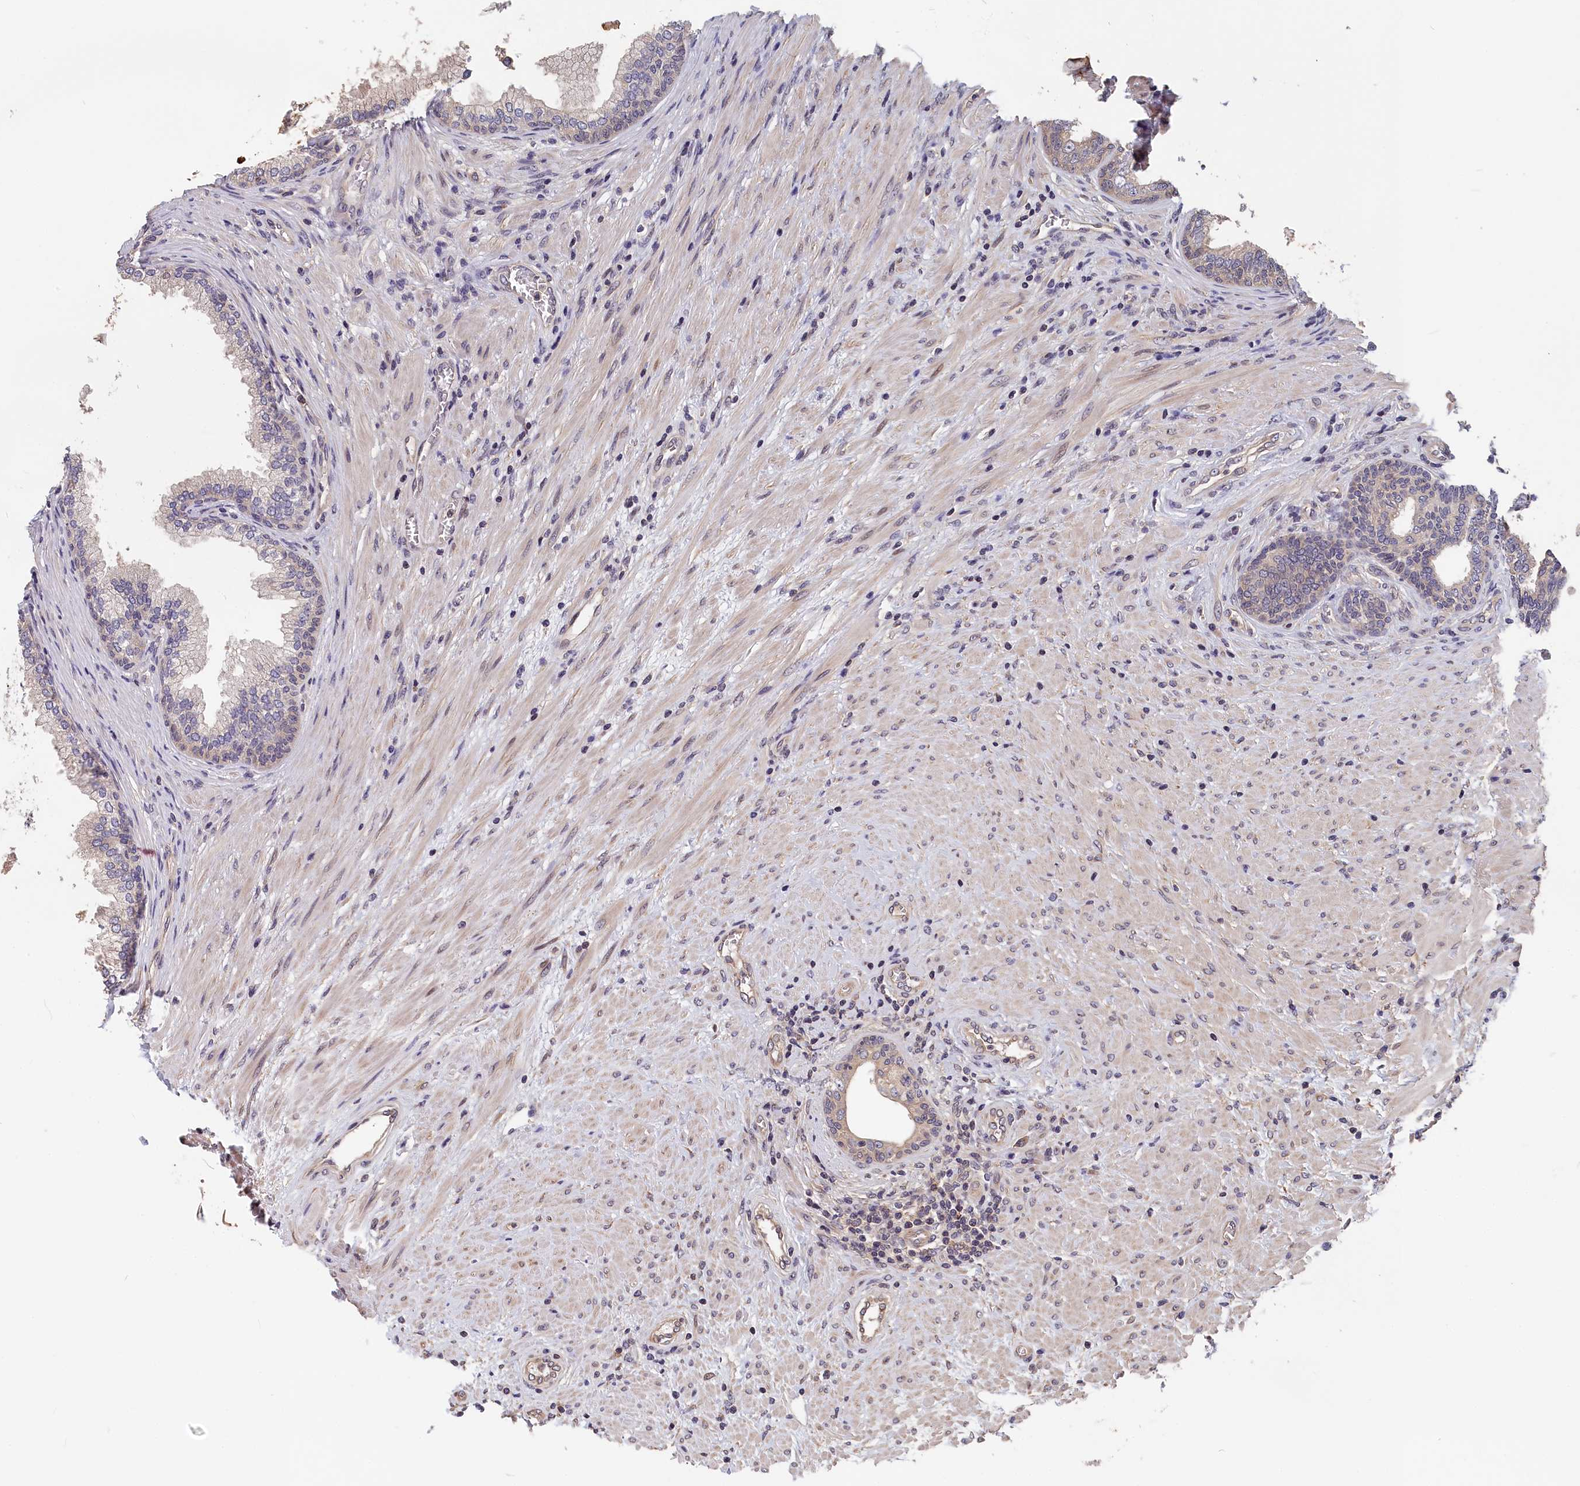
{"staining": {"intensity": "weak", "quantity": "<25%", "location": "cytoplasmic/membranous"}, "tissue": "prostate", "cell_type": "Glandular cells", "image_type": "normal", "snomed": [{"axis": "morphology", "description": "Normal tissue, NOS"}, {"axis": "topography", "description": "Prostate"}], "caption": "DAB (3,3'-diaminobenzidine) immunohistochemical staining of normal prostate displays no significant expression in glandular cells. The staining was performed using DAB to visualize the protein expression in brown, while the nuclei were stained in blue with hematoxylin (Magnification: 20x).", "gene": "TMEM116", "patient": {"sex": "male", "age": 76}}